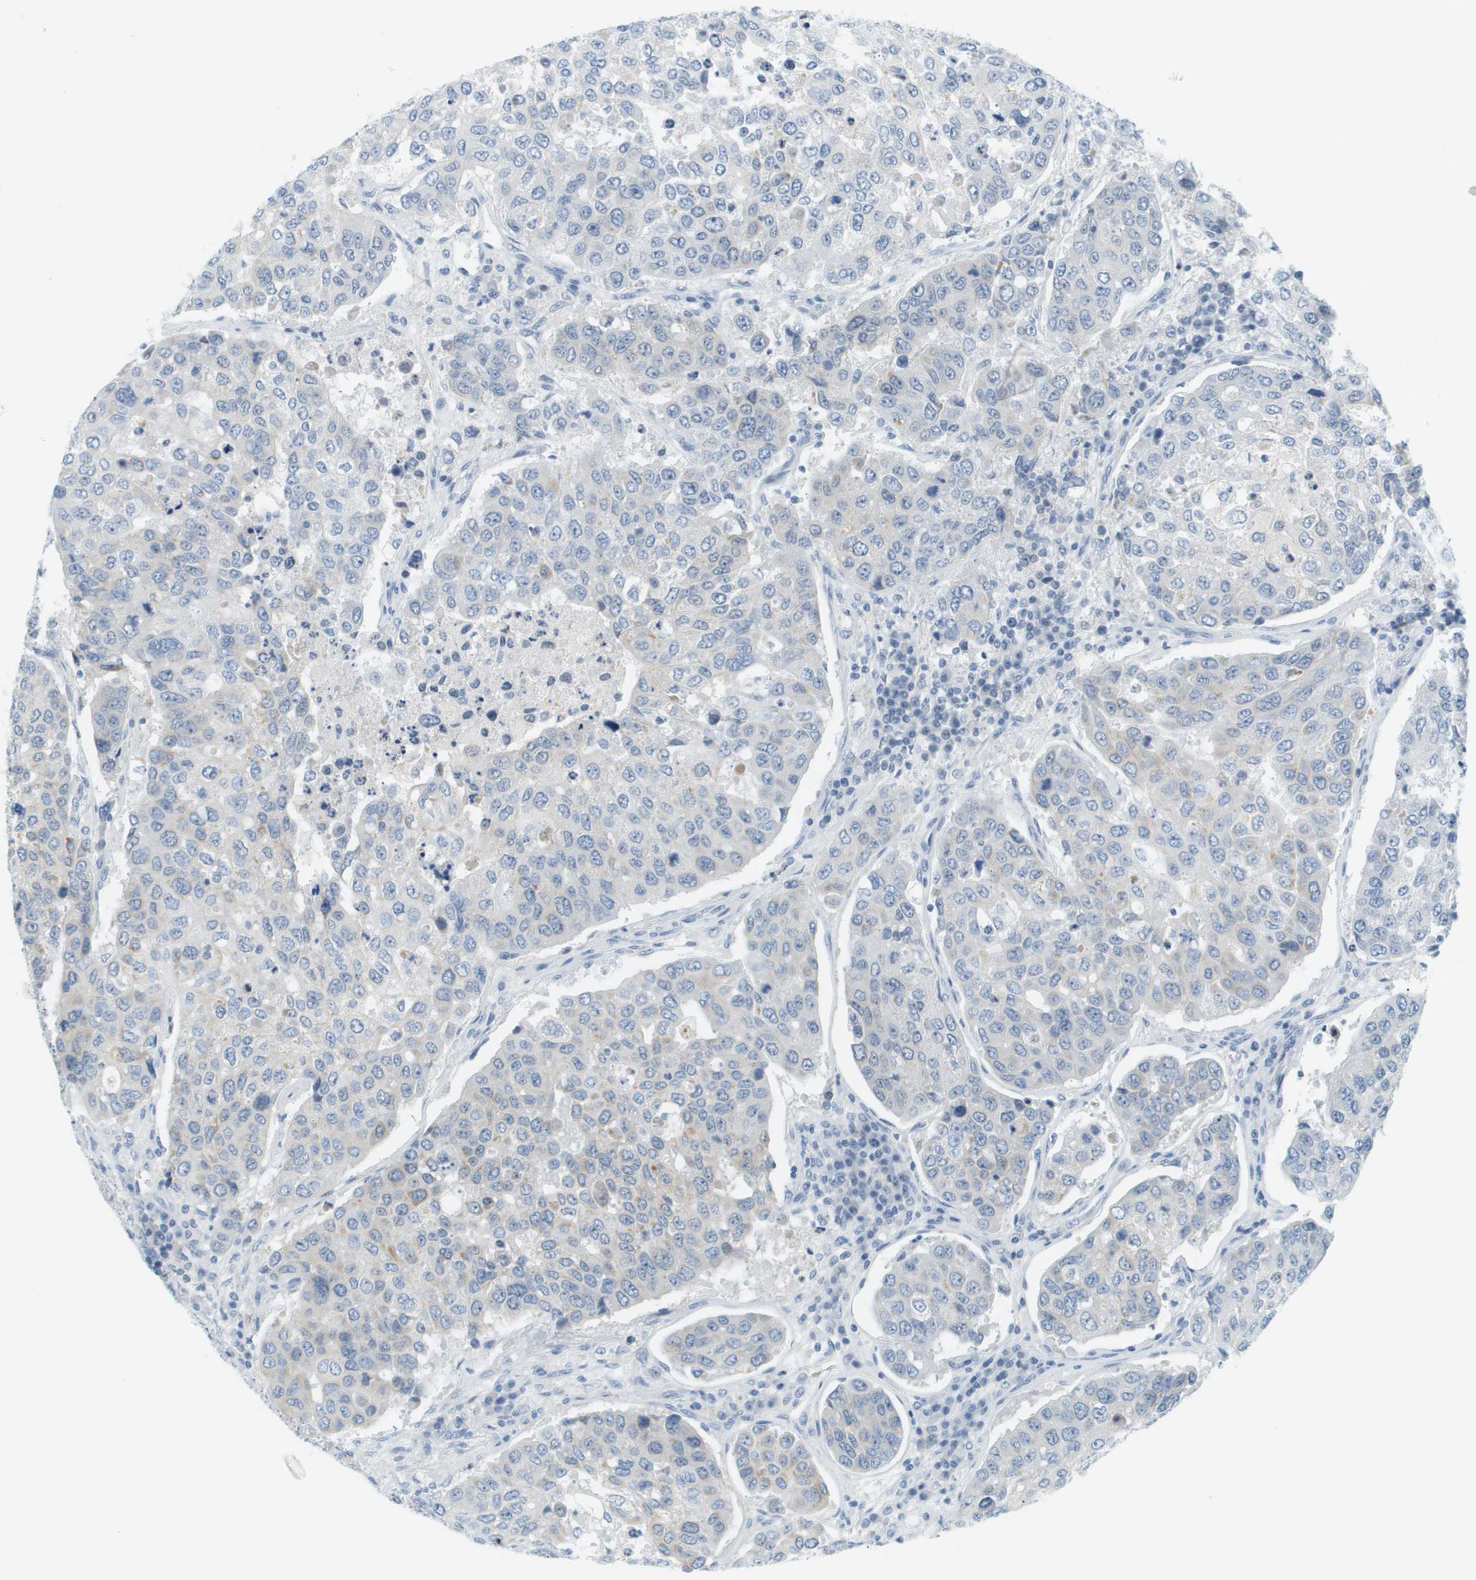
{"staining": {"intensity": "negative", "quantity": "none", "location": "none"}, "tissue": "urothelial cancer", "cell_type": "Tumor cells", "image_type": "cancer", "snomed": [{"axis": "morphology", "description": "Urothelial carcinoma, High grade"}, {"axis": "topography", "description": "Lymph node"}, {"axis": "topography", "description": "Urinary bladder"}], "caption": "Immunohistochemistry micrograph of urothelial carcinoma (high-grade) stained for a protein (brown), which displays no positivity in tumor cells.", "gene": "SMYD5", "patient": {"sex": "male", "age": 51}}